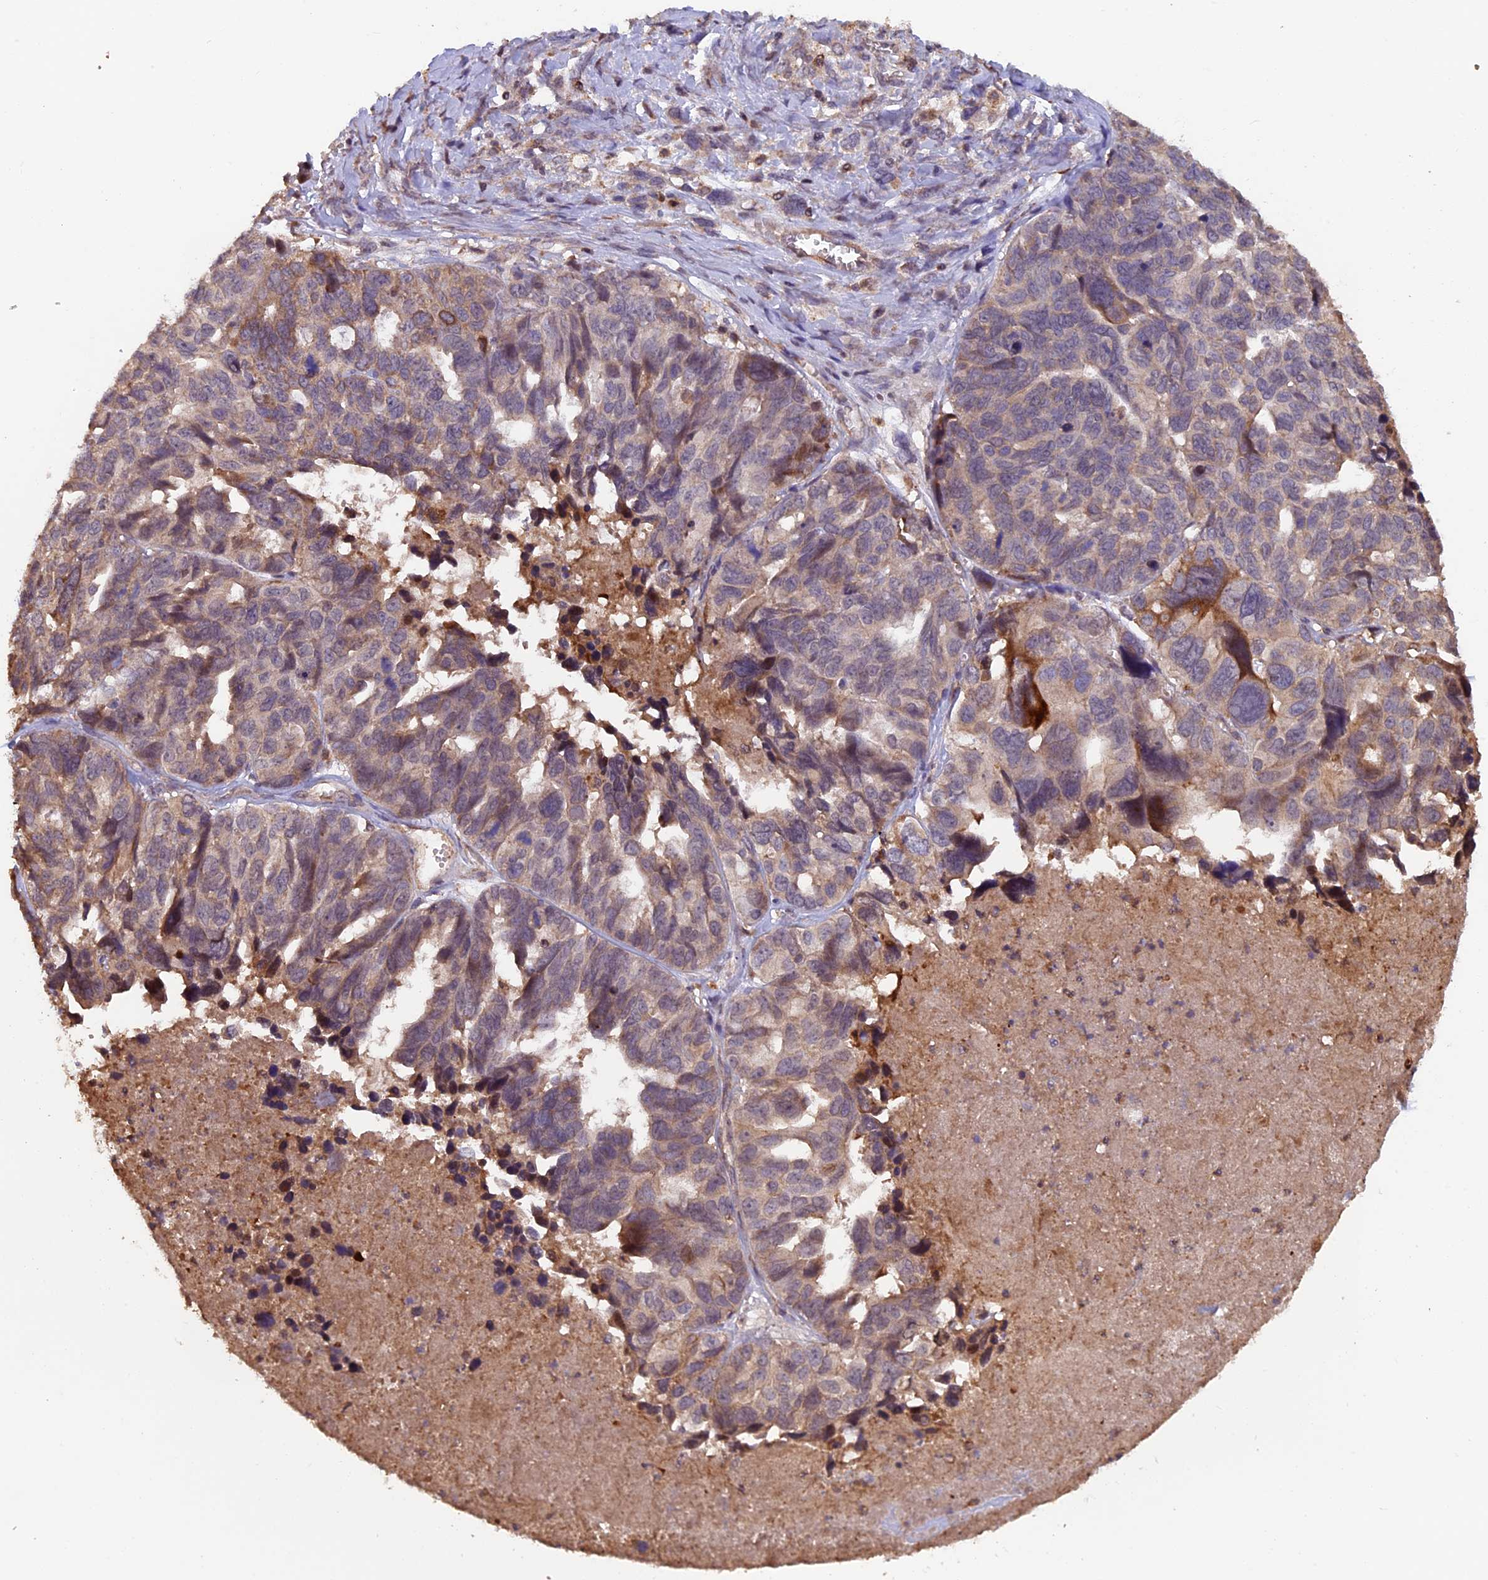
{"staining": {"intensity": "weak", "quantity": ">75%", "location": "cytoplasmic/membranous"}, "tissue": "ovarian cancer", "cell_type": "Tumor cells", "image_type": "cancer", "snomed": [{"axis": "morphology", "description": "Cystadenocarcinoma, serous, NOS"}, {"axis": "topography", "description": "Ovary"}], "caption": "About >75% of tumor cells in ovarian serous cystadenocarcinoma show weak cytoplasmic/membranous protein staining as visualized by brown immunohistochemical staining.", "gene": "PKD2L2", "patient": {"sex": "female", "age": 79}}